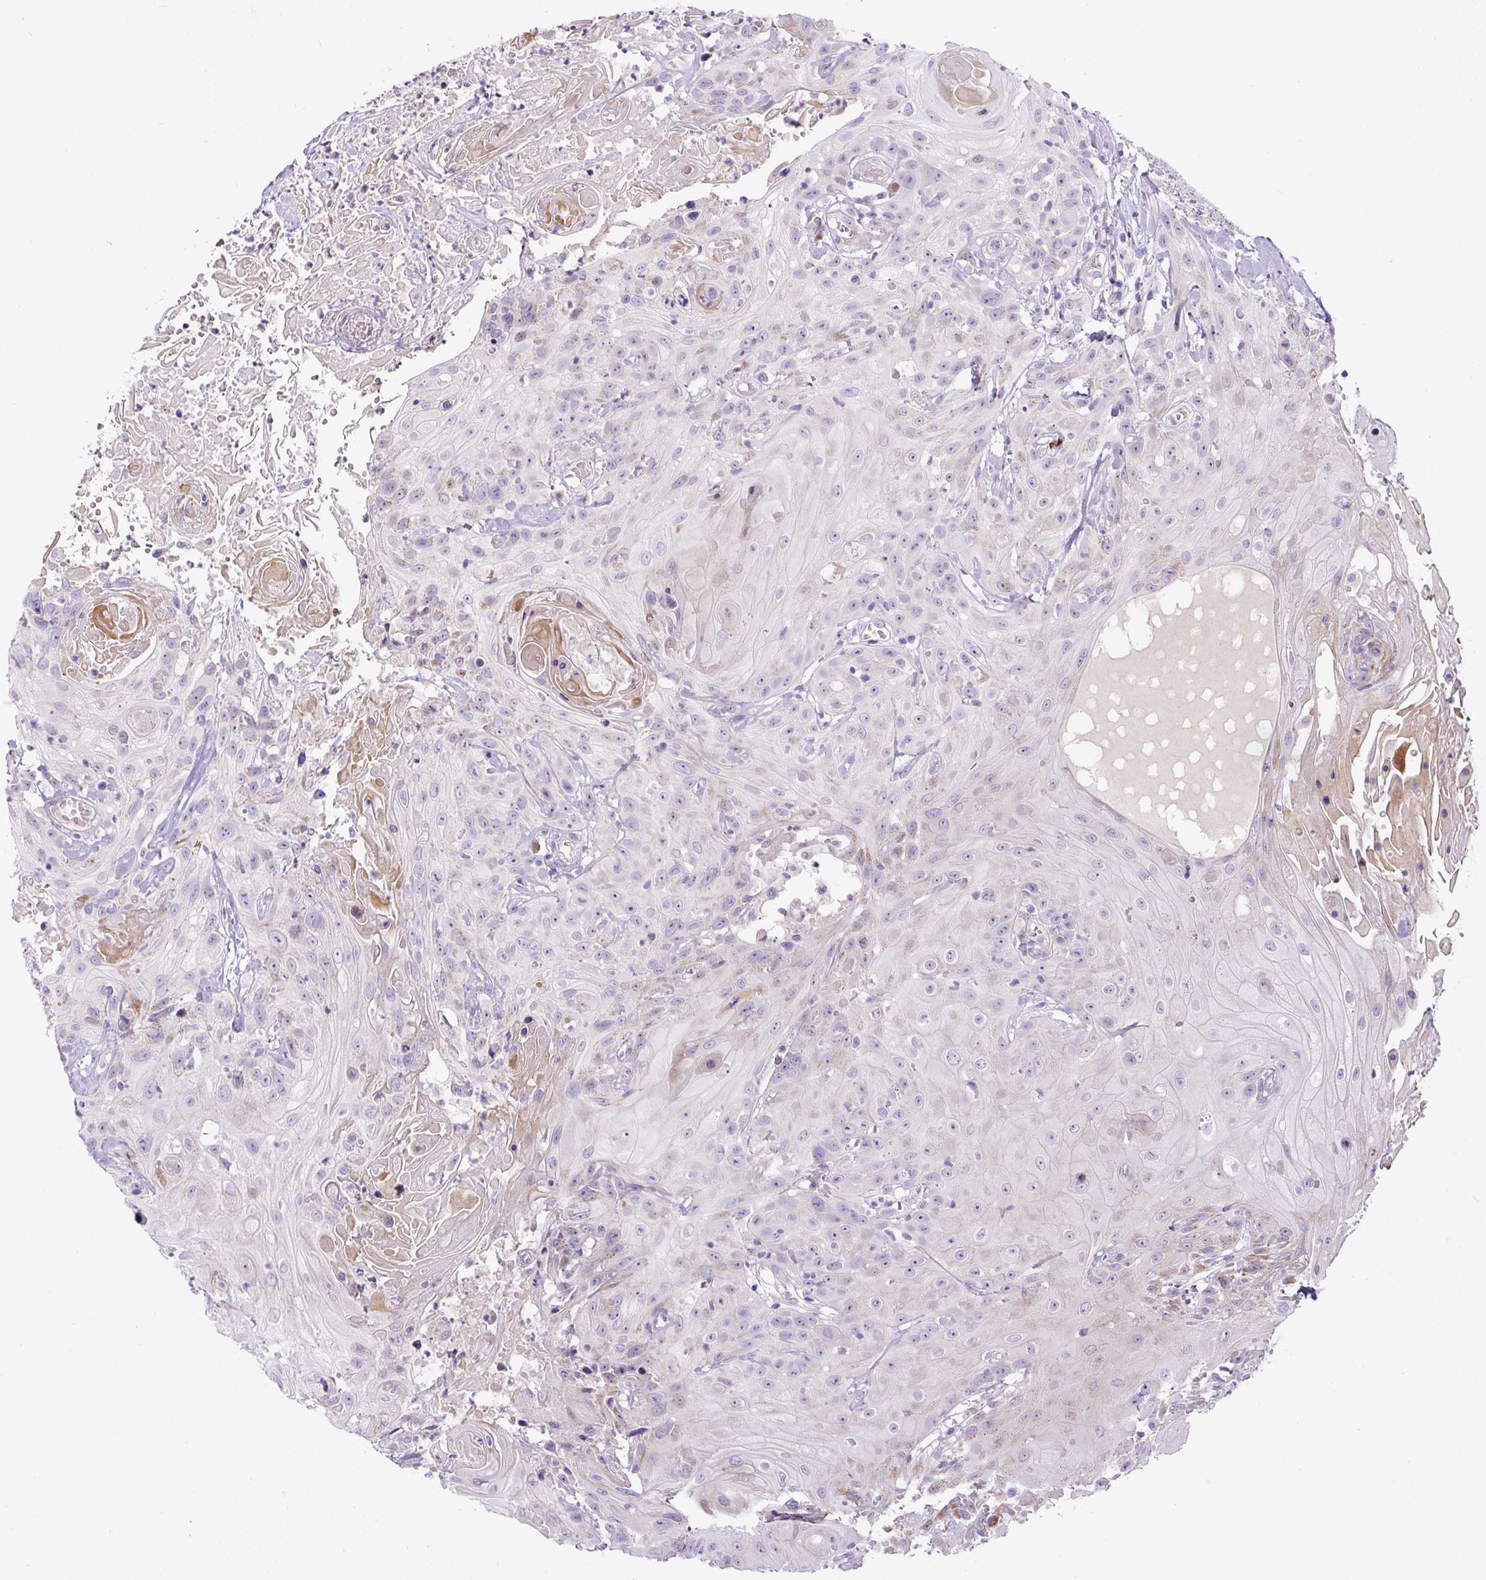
{"staining": {"intensity": "weak", "quantity": "<25%", "location": "cytoplasmic/membranous"}, "tissue": "head and neck cancer", "cell_type": "Tumor cells", "image_type": "cancer", "snomed": [{"axis": "morphology", "description": "Squamous cell carcinoma, NOS"}, {"axis": "topography", "description": "Skin"}, {"axis": "topography", "description": "Head-Neck"}], "caption": "This is a photomicrograph of IHC staining of head and neck cancer (squamous cell carcinoma), which shows no staining in tumor cells. The staining is performed using DAB brown chromogen with nuclei counter-stained in using hematoxylin.", "gene": "ZNF596", "patient": {"sex": "male", "age": 80}}